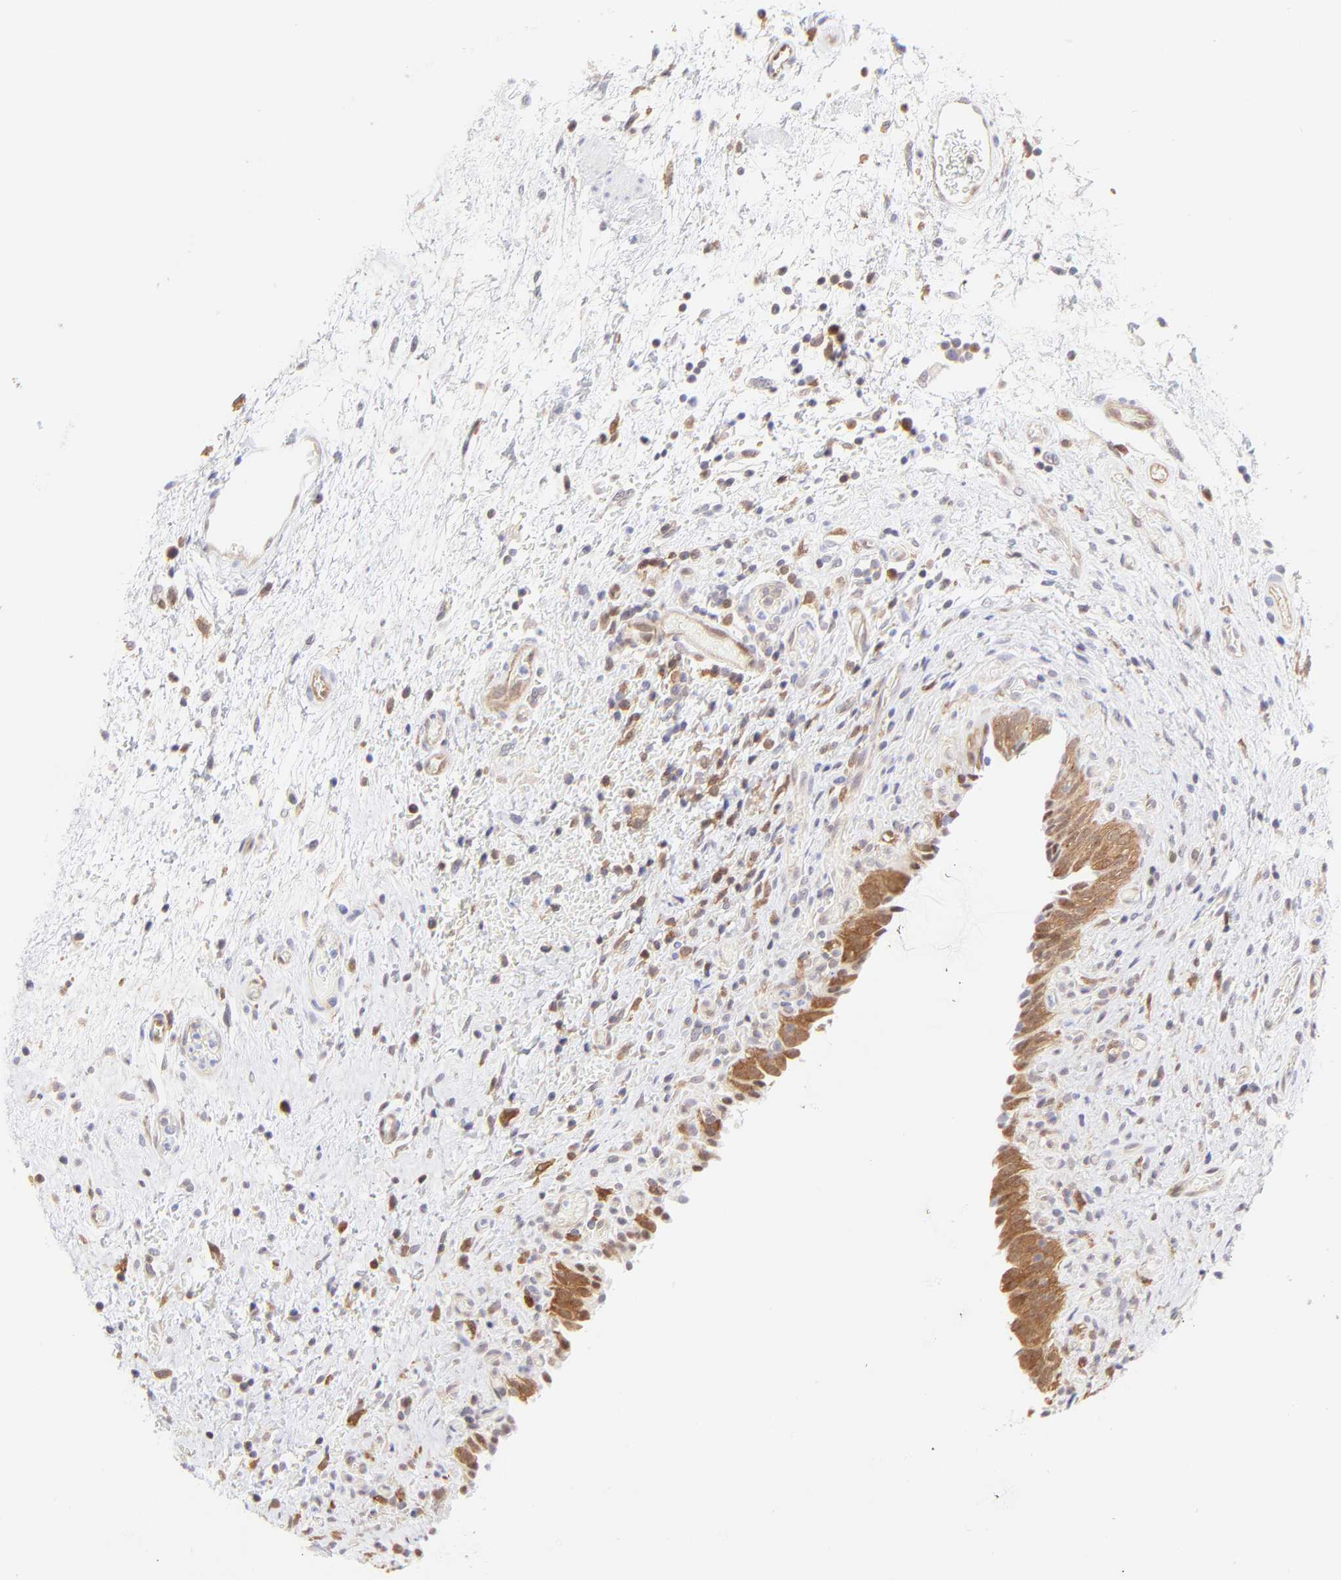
{"staining": {"intensity": "moderate", "quantity": ">75%", "location": "cytoplasmic/membranous"}, "tissue": "urinary bladder", "cell_type": "Urothelial cells", "image_type": "normal", "snomed": [{"axis": "morphology", "description": "Normal tissue, NOS"}, {"axis": "topography", "description": "Urinary bladder"}], "caption": "Human urinary bladder stained for a protein (brown) displays moderate cytoplasmic/membranous positive expression in about >75% of urothelial cells.", "gene": "HYAL1", "patient": {"sex": "male", "age": 51}}